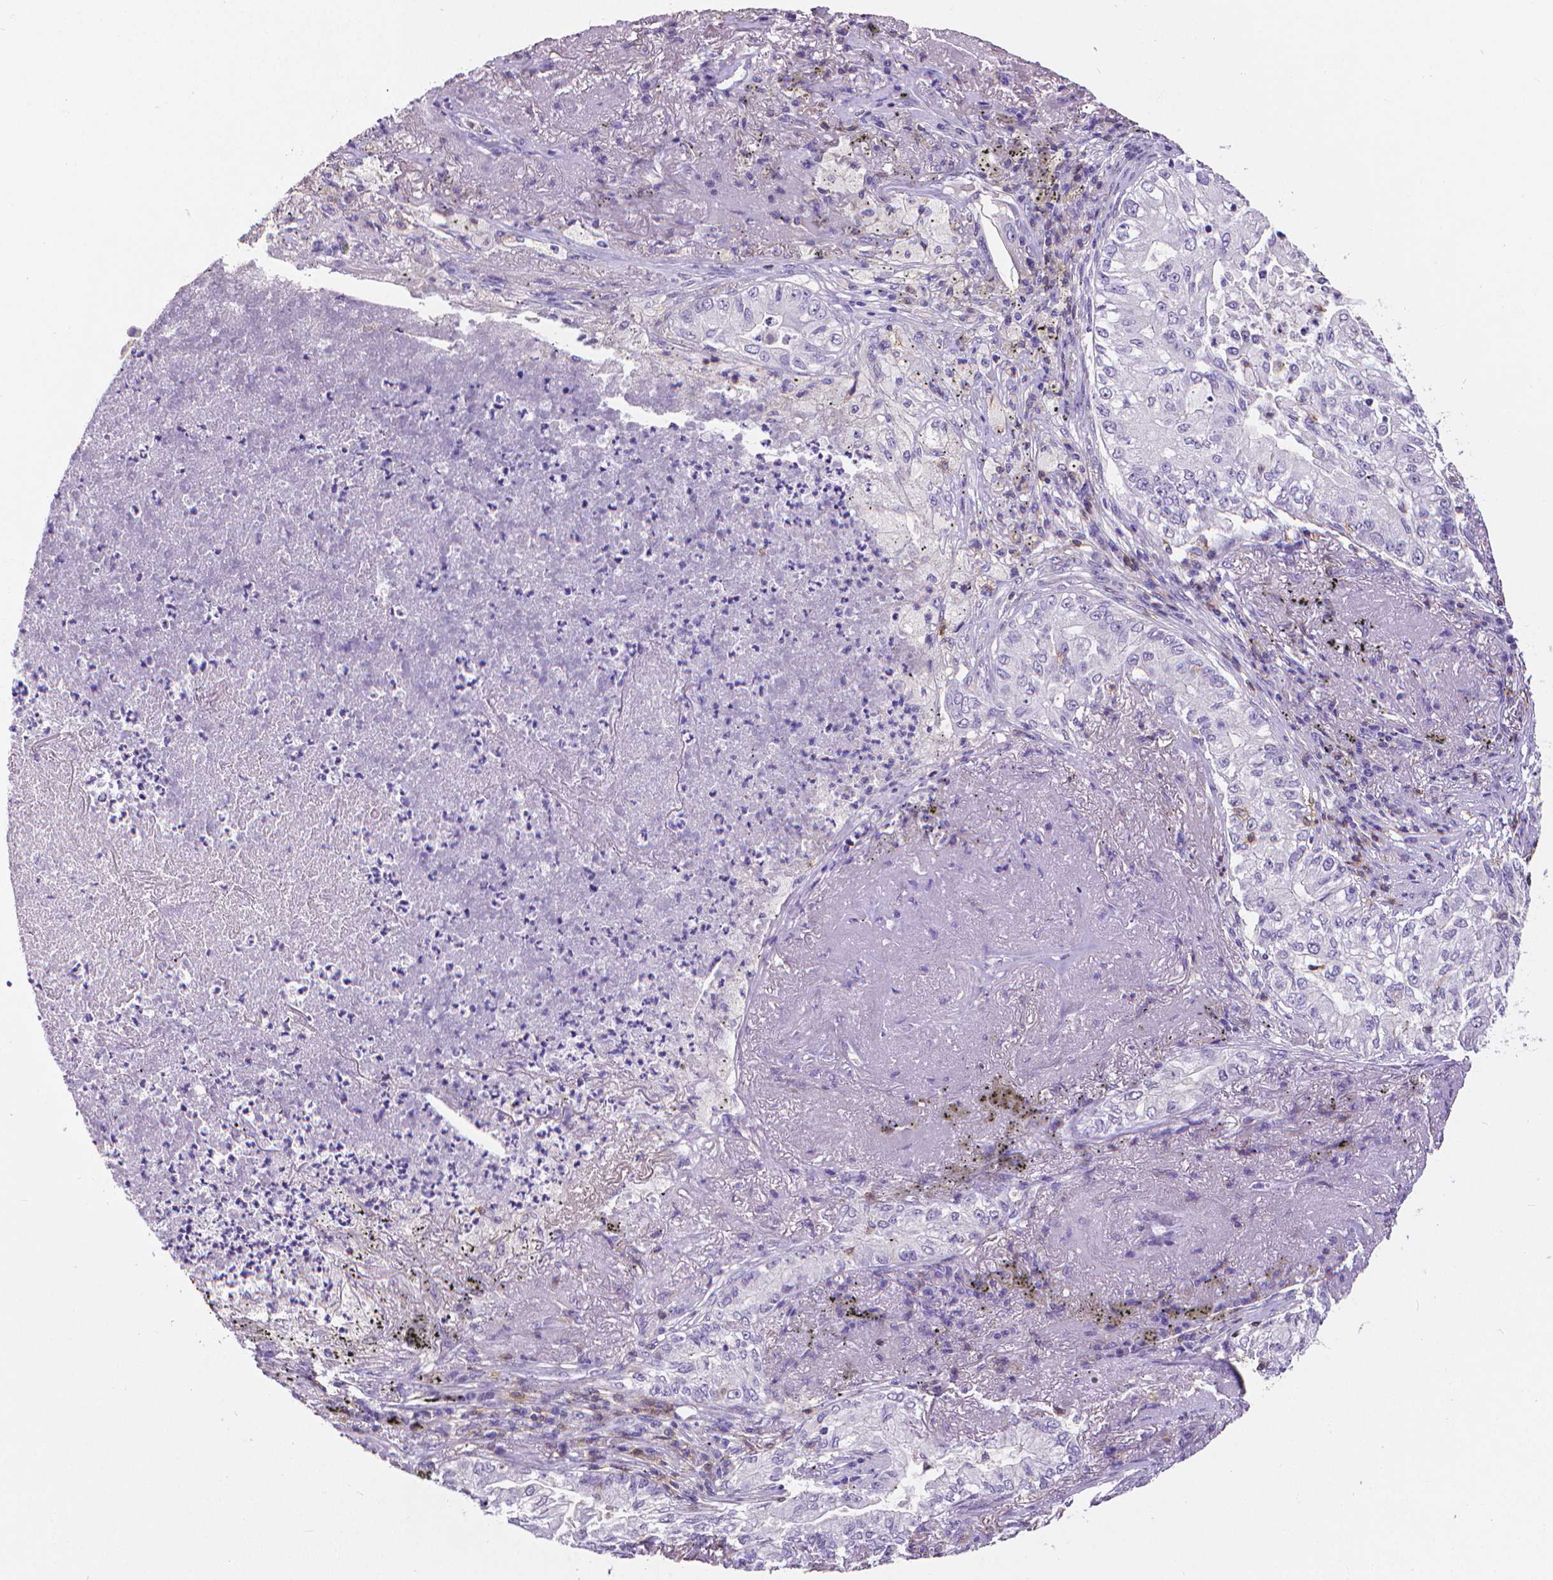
{"staining": {"intensity": "negative", "quantity": "none", "location": "none"}, "tissue": "lung cancer", "cell_type": "Tumor cells", "image_type": "cancer", "snomed": [{"axis": "morphology", "description": "Adenocarcinoma, NOS"}, {"axis": "topography", "description": "Lung"}], "caption": "Immunohistochemistry (IHC) micrograph of human adenocarcinoma (lung) stained for a protein (brown), which shows no expression in tumor cells.", "gene": "CD4", "patient": {"sex": "female", "age": 73}}